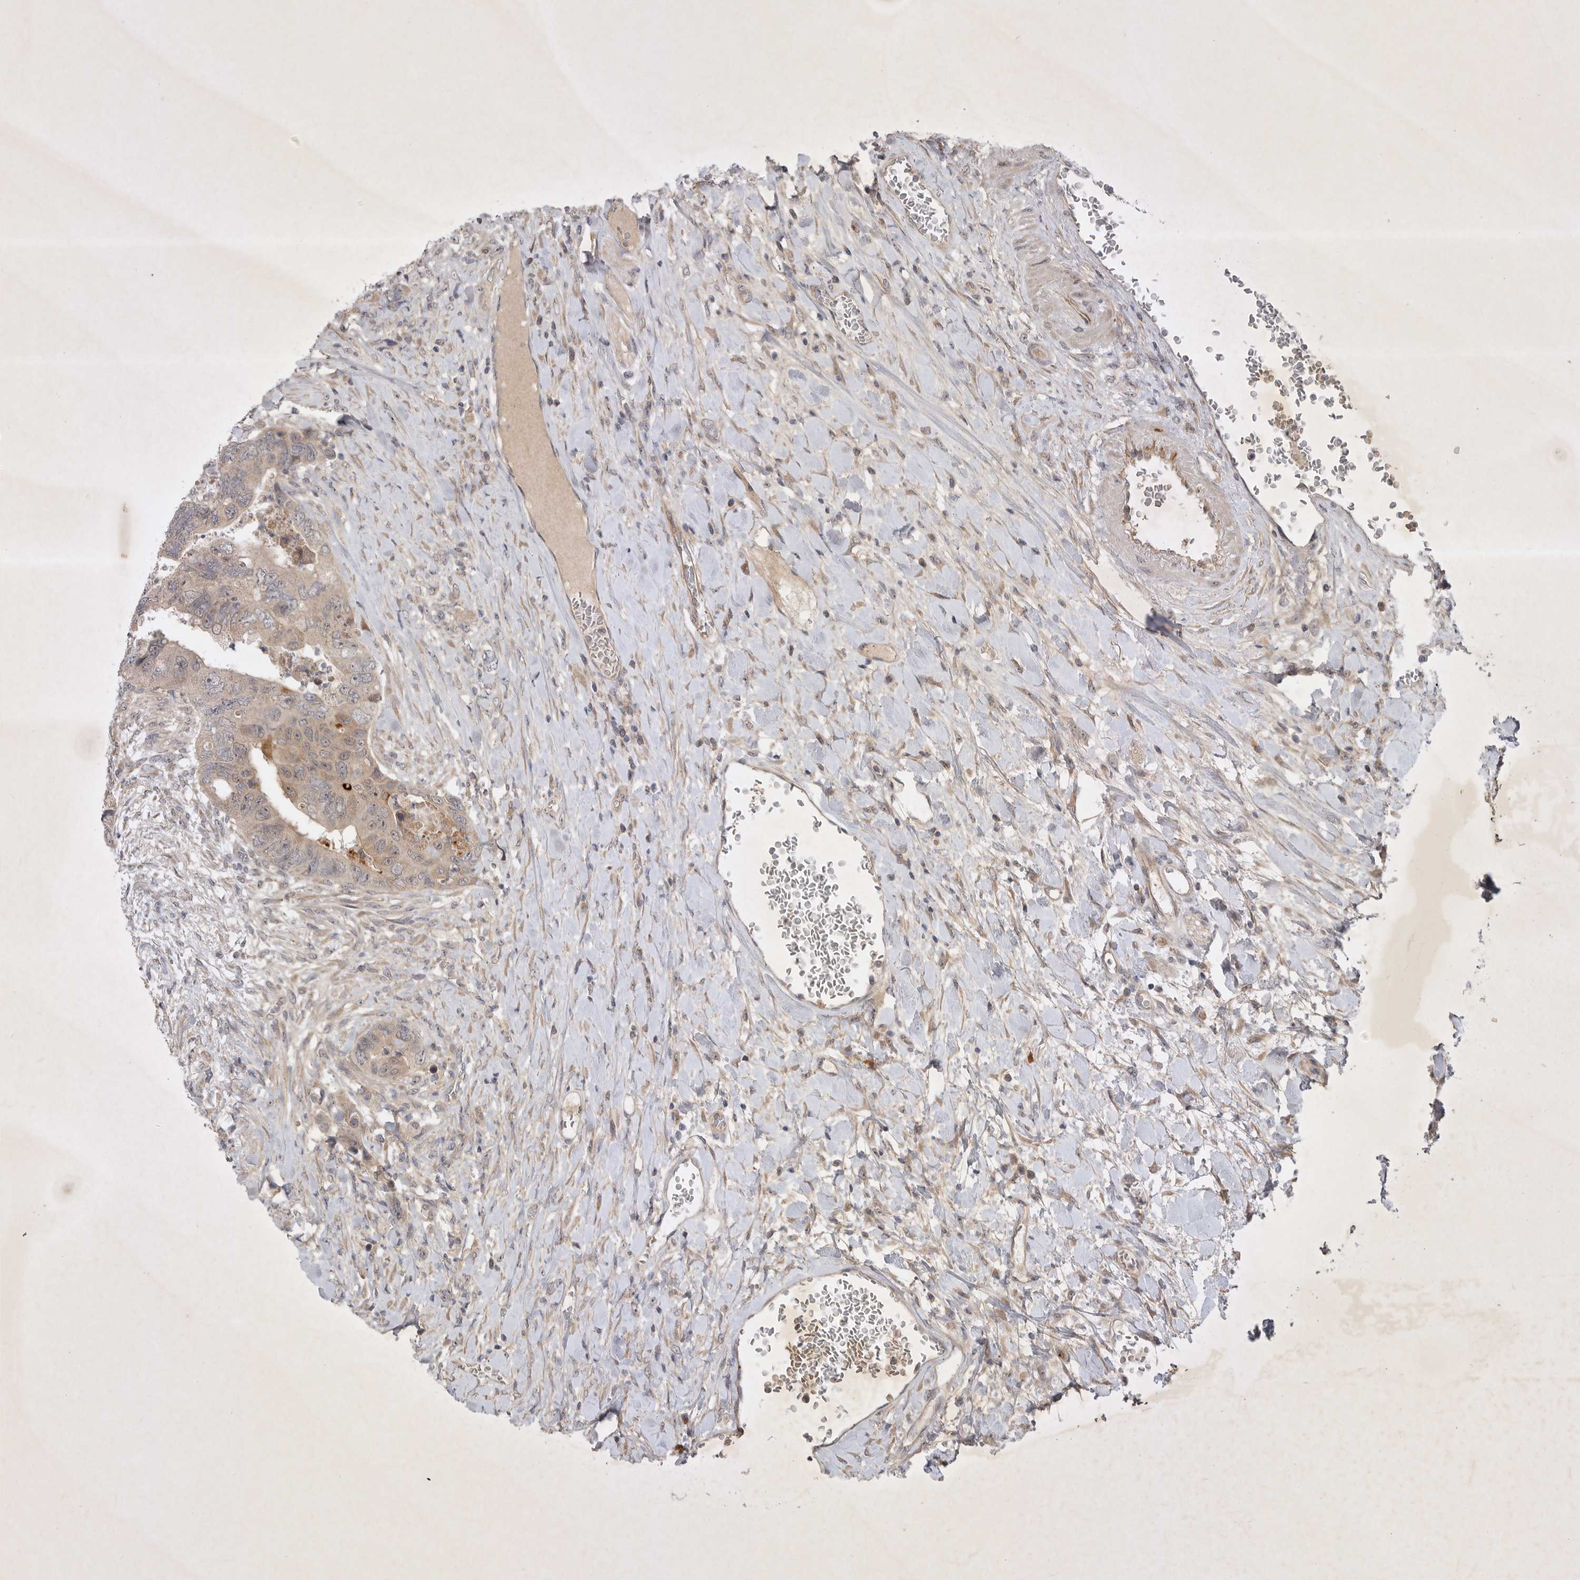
{"staining": {"intensity": "weak", "quantity": ">75%", "location": "cytoplasmic/membranous"}, "tissue": "colorectal cancer", "cell_type": "Tumor cells", "image_type": "cancer", "snomed": [{"axis": "morphology", "description": "Adenocarcinoma, NOS"}, {"axis": "topography", "description": "Rectum"}], "caption": "Immunohistochemical staining of human colorectal cancer reveals low levels of weak cytoplasmic/membranous staining in about >75% of tumor cells.", "gene": "PTPDC1", "patient": {"sex": "male", "age": 63}}